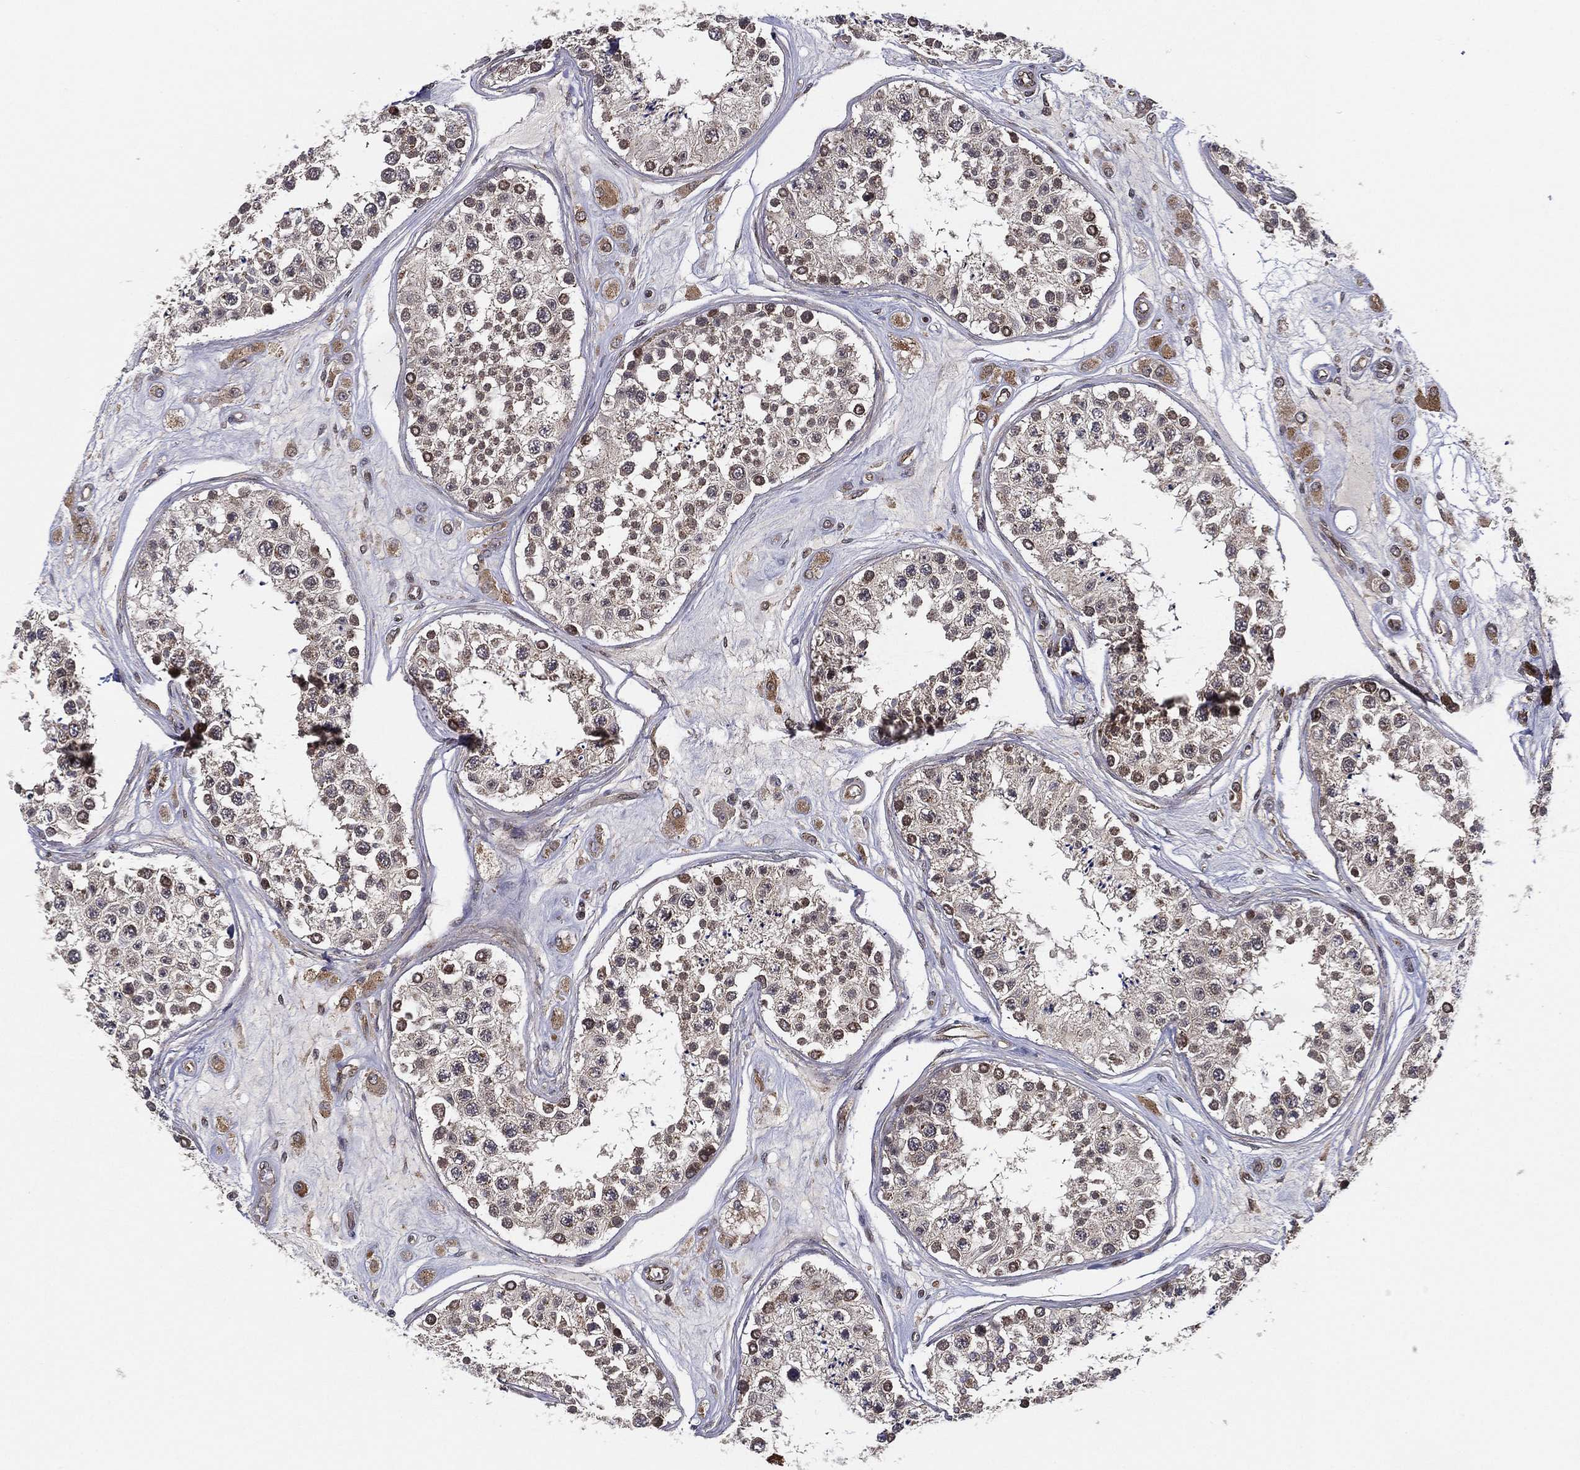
{"staining": {"intensity": "negative", "quantity": "none", "location": "none"}, "tissue": "testis", "cell_type": "Cells in seminiferous ducts", "image_type": "normal", "snomed": [{"axis": "morphology", "description": "Normal tissue, NOS"}, {"axis": "topography", "description": "Testis"}], "caption": "Micrograph shows no protein staining in cells in seminiferous ducts of normal testis.", "gene": "UACA", "patient": {"sex": "male", "age": 25}}